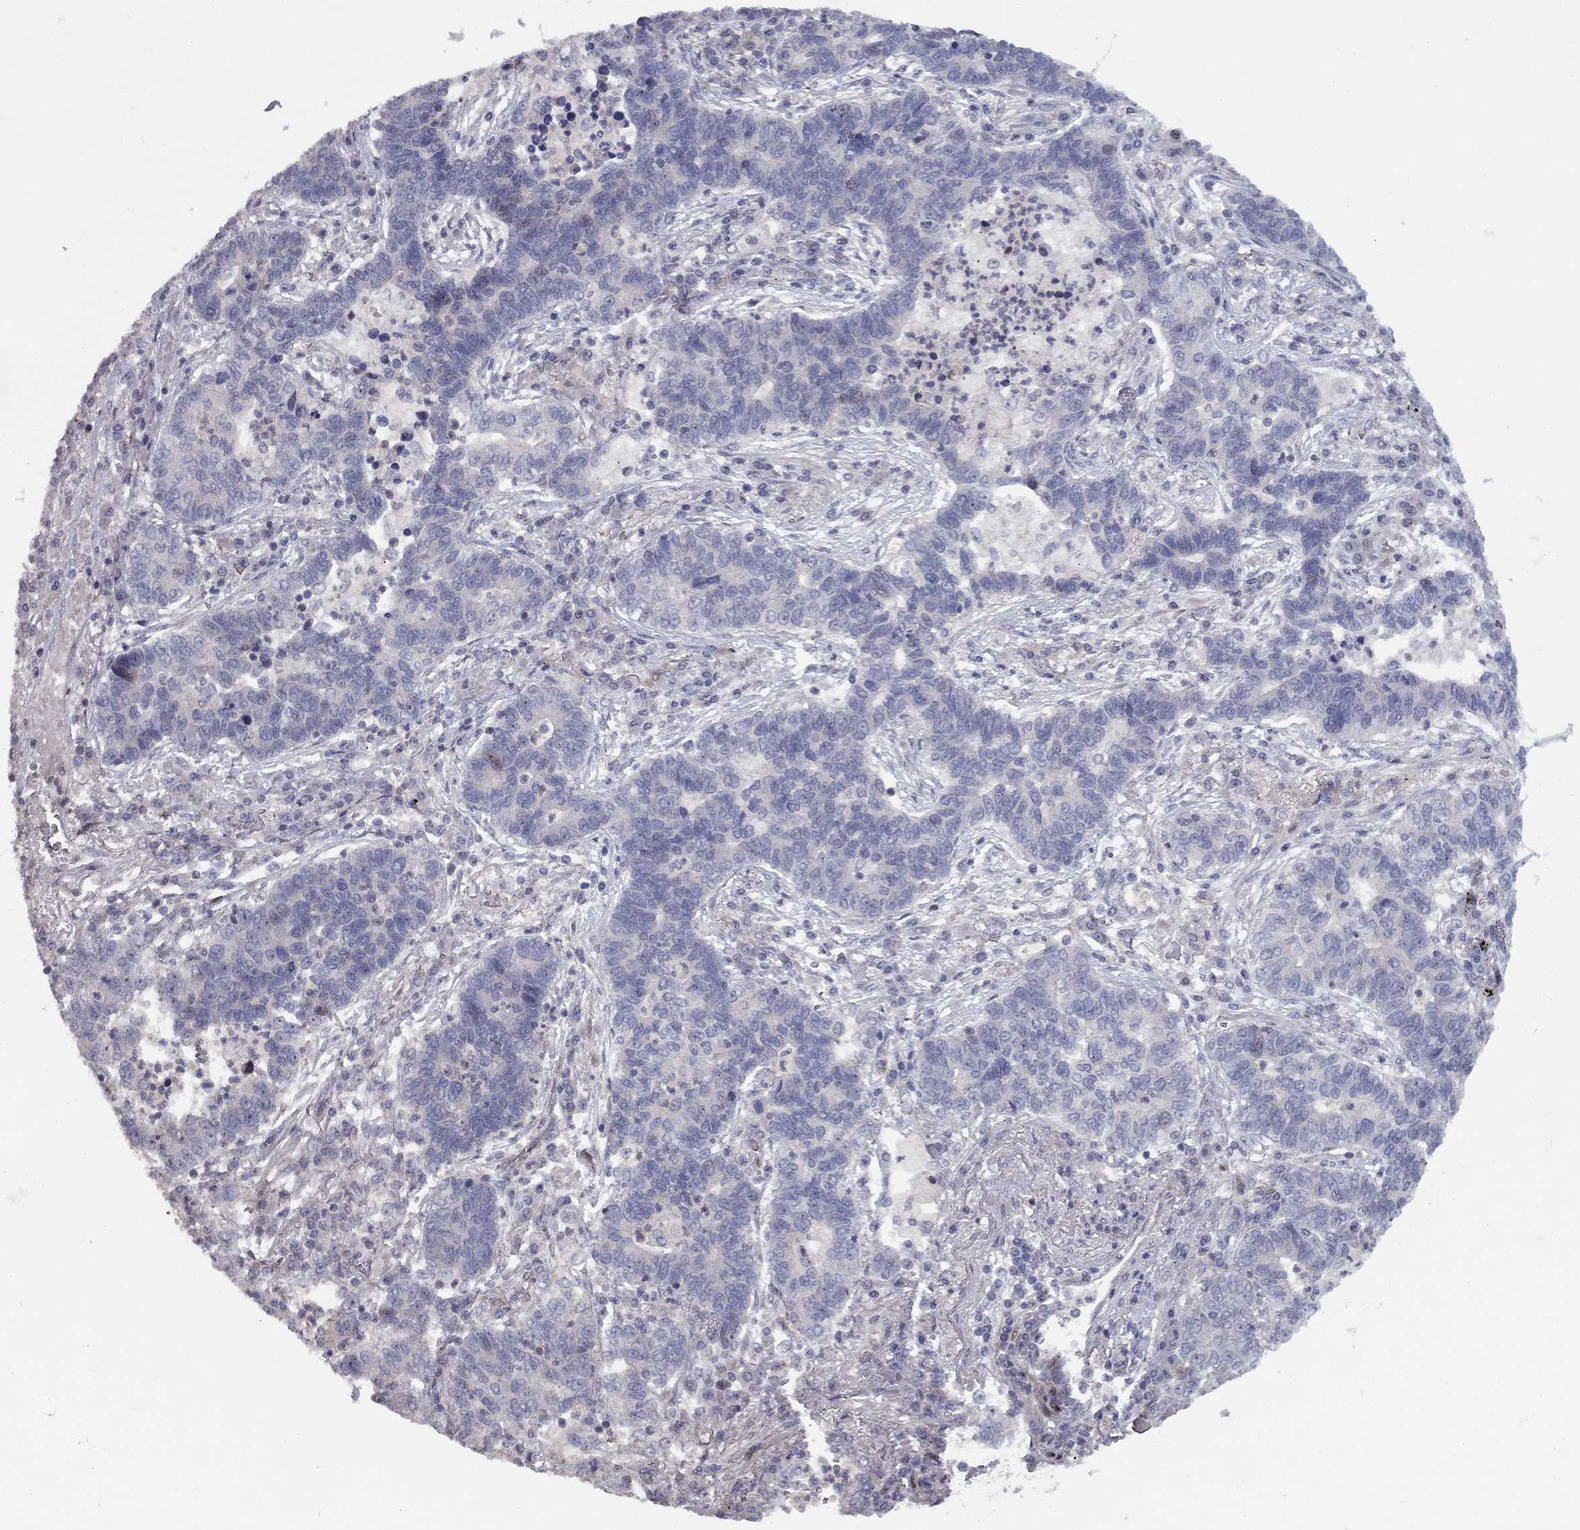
{"staining": {"intensity": "negative", "quantity": "none", "location": "none"}, "tissue": "lung cancer", "cell_type": "Tumor cells", "image_type": "cancer", "snomed": [{"axis": "morphology", "description": "Adenocarcinoma, NOS"}, {"axis": "topography", "description": "Lung"}], "caption": "High magnification brightfield microscopy of lung adenocarcinoma stained with DAB (3,3'-diaminobenzidine) (brown) and counterstained with hematoxylin (blue): tumor cells show no significant expression.", "gene": "DUSP7", "patient": {"sex": "female", "age": 57}}